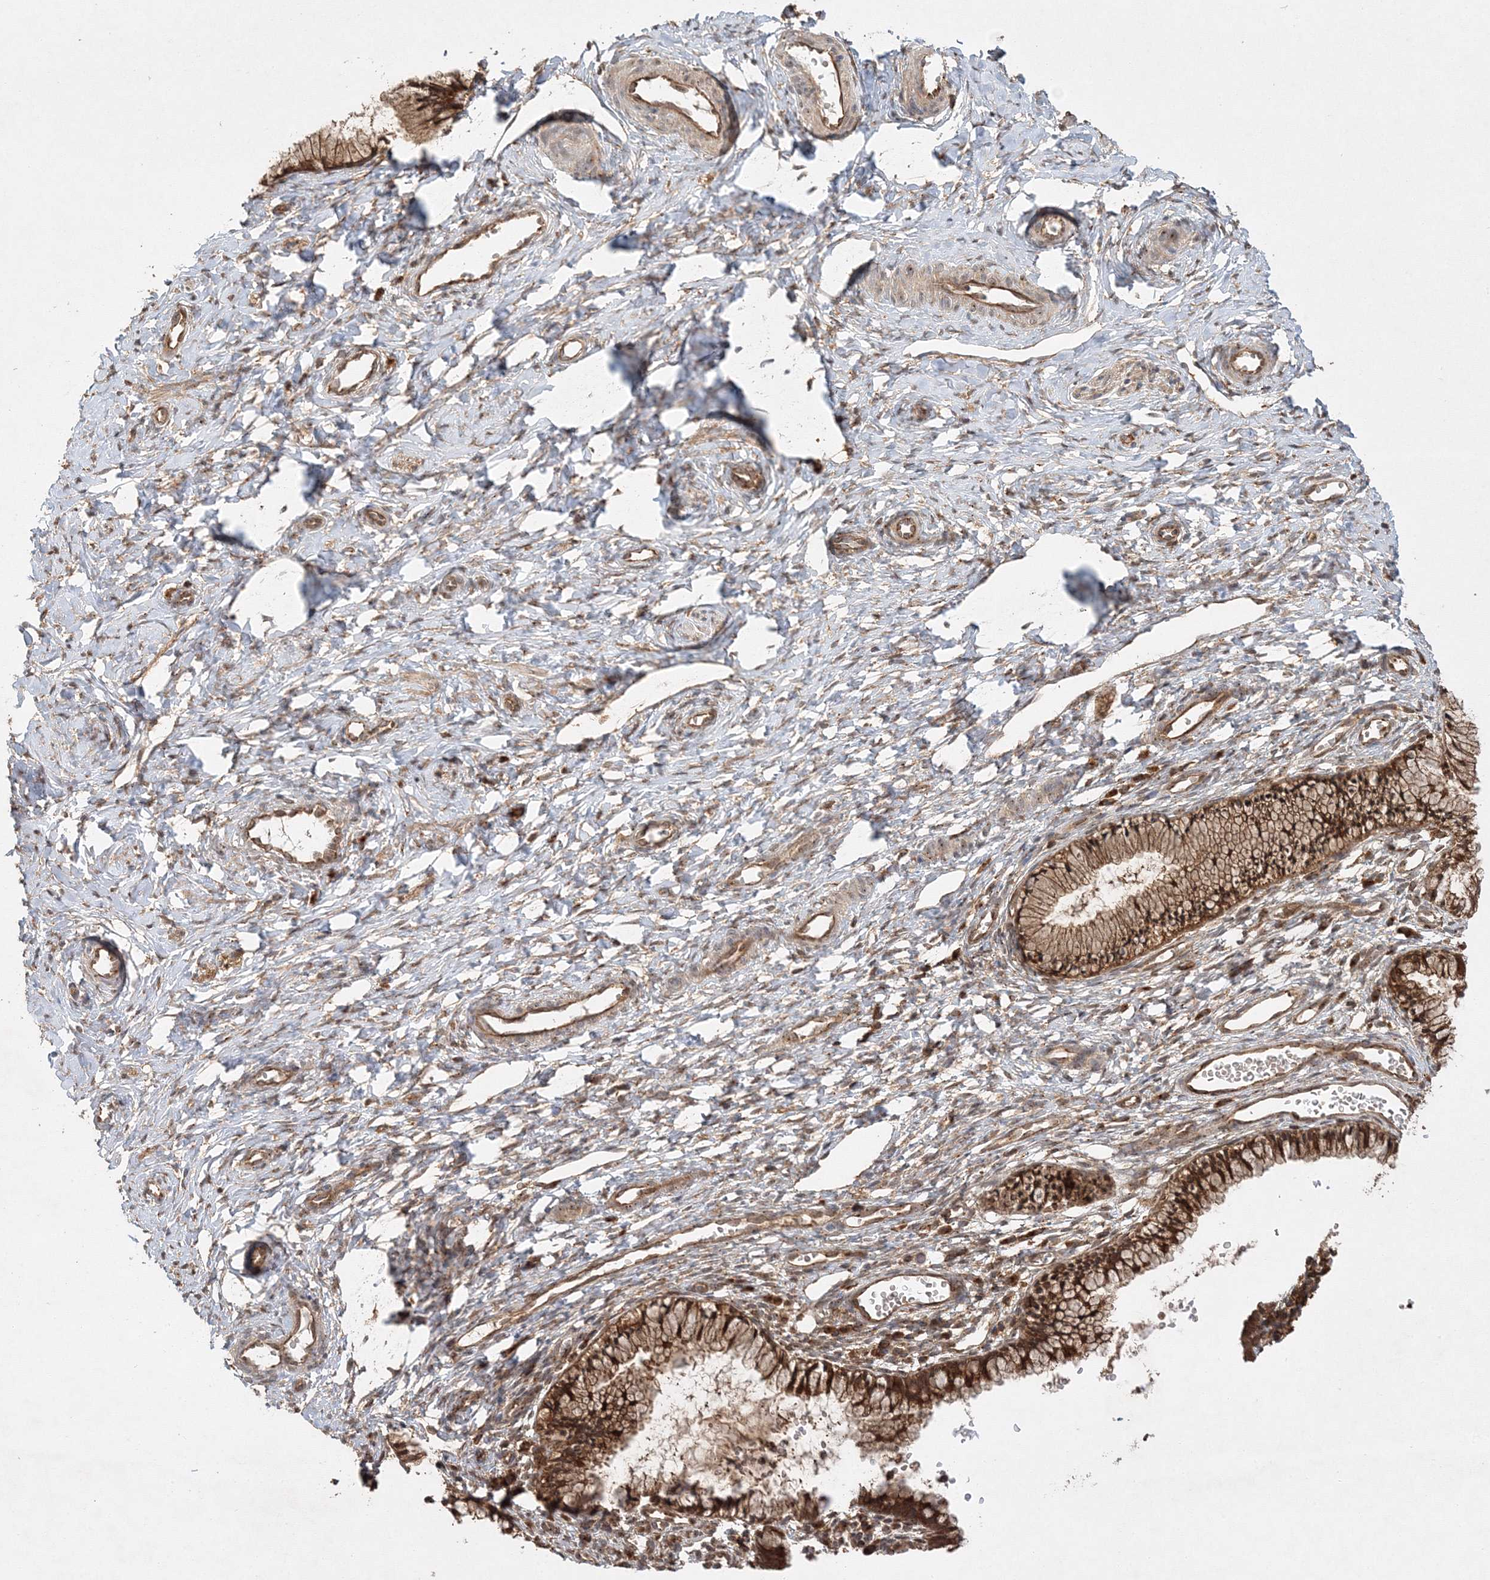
{"staining": {"intensity": "strong", "quantity": ">75%", "location": "cytoplasmic/membranous,nuclear"}, "tissue": "cervix", "cell_type": "Glandular cells", "image_type": "normal", "snomed": [{"axis": "morphology", "description": "Normal tissue, NOS"}, {"axis": "topography", "description": "Cervix"}], "caption": "High-power microscopy captured an immunohistochemistry image of unremarkable cervix, revealing strong cytoplasmic/membranous,nuclear staining in about >75% of glandular cells. (DAB (3,3'-diaminobenzidine) IHC, brown staining for protein, blue staining for nuclei).", "gene": "WDR37", "patient": {"sex": "female", "age": 27}}